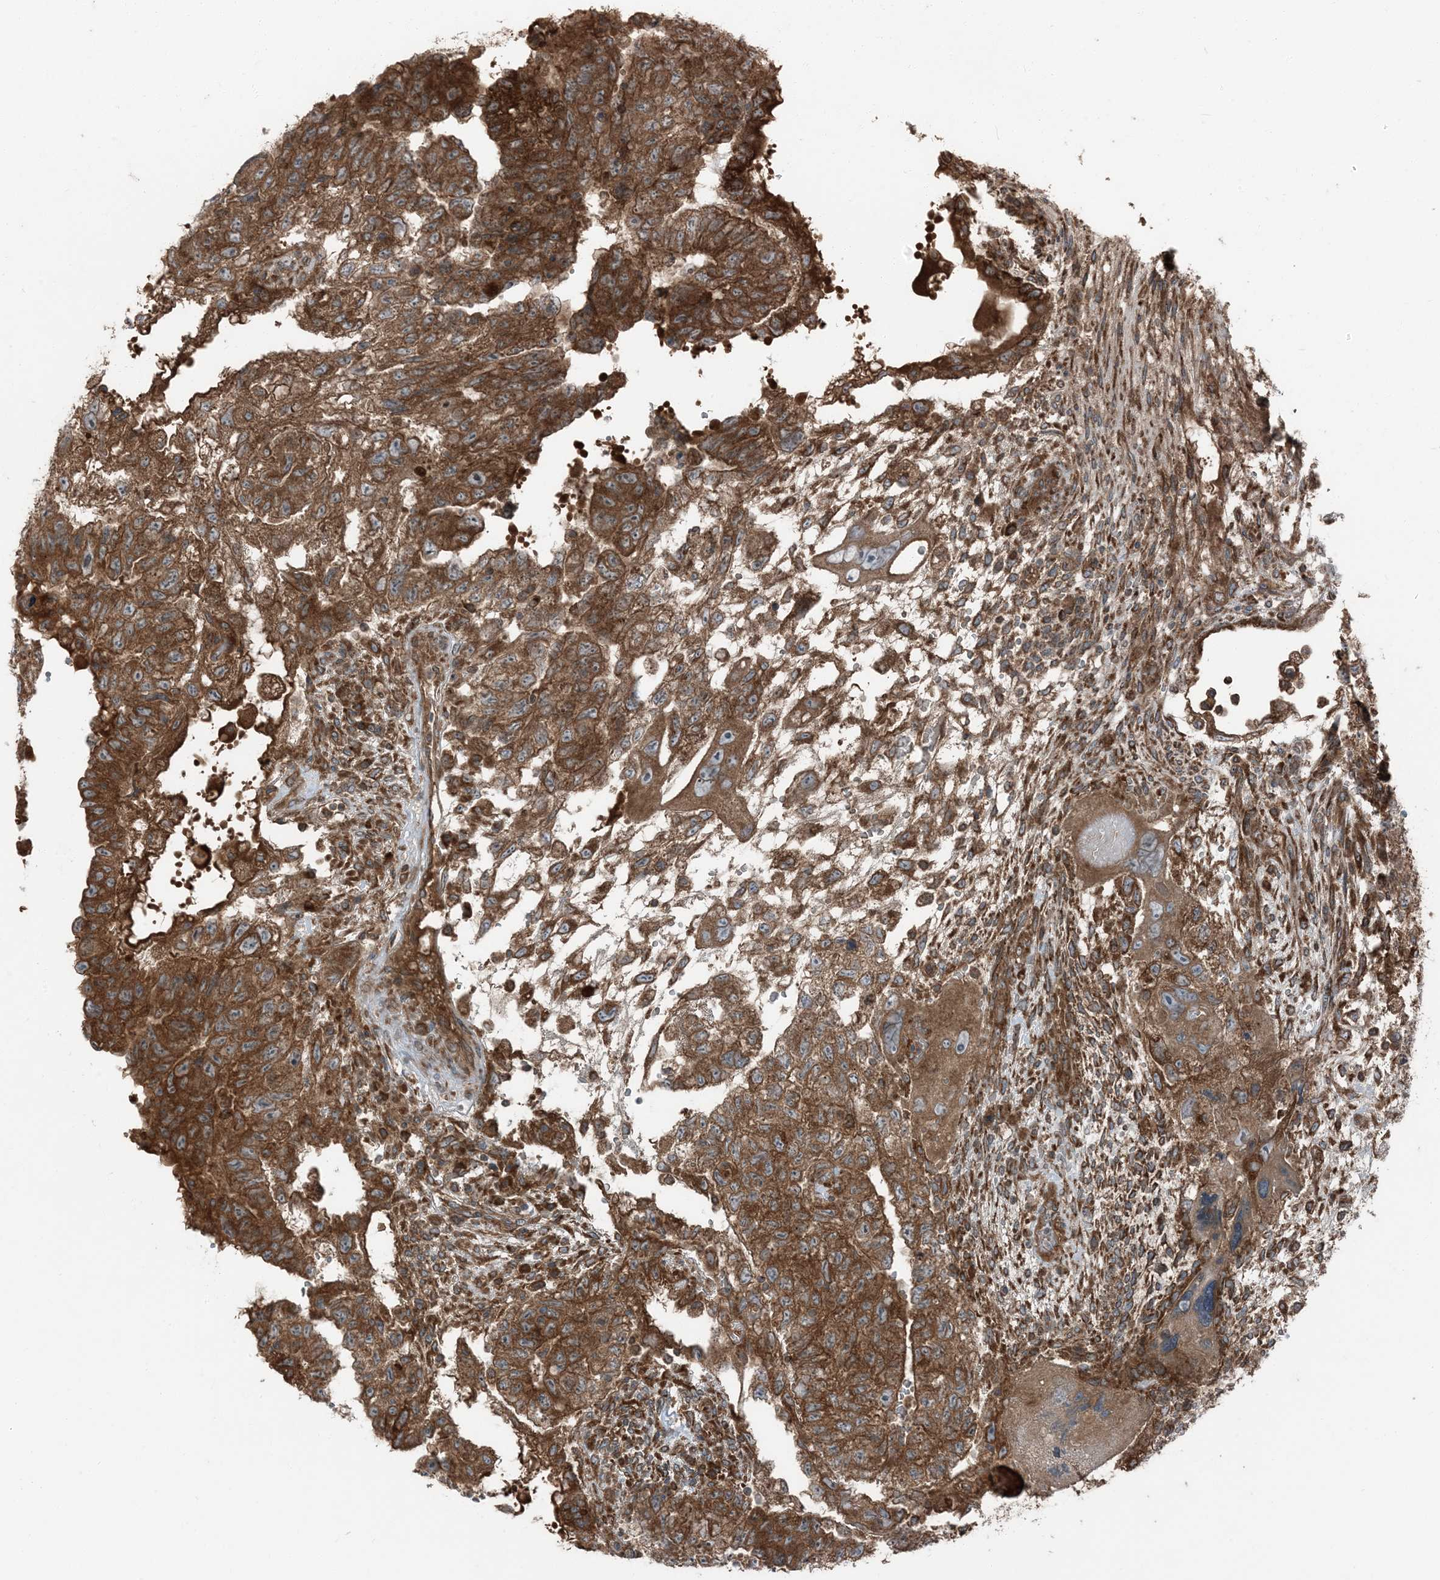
{"staining": {"intensity": "strong", "quantity": ">75%", "location": "cytoplasmic/membranous"}, "tissue": "testis cancer", "cell_type": "Tumor cells", "image_type": "cancer", "snomed": [{"axis": "morphology", "description": "Carcinoma, Embryonal, NOS"}, {"axis": "topography", "description": "Testis"}], "caption": "A high amount of strong cytoplasmic/membranous staining is appreciated in about >75% of tumor cells in testis embryonal carcinoma tissue.", "gene": "RAB3GAP1", "patient": {"sex": "male", "age": 36}}